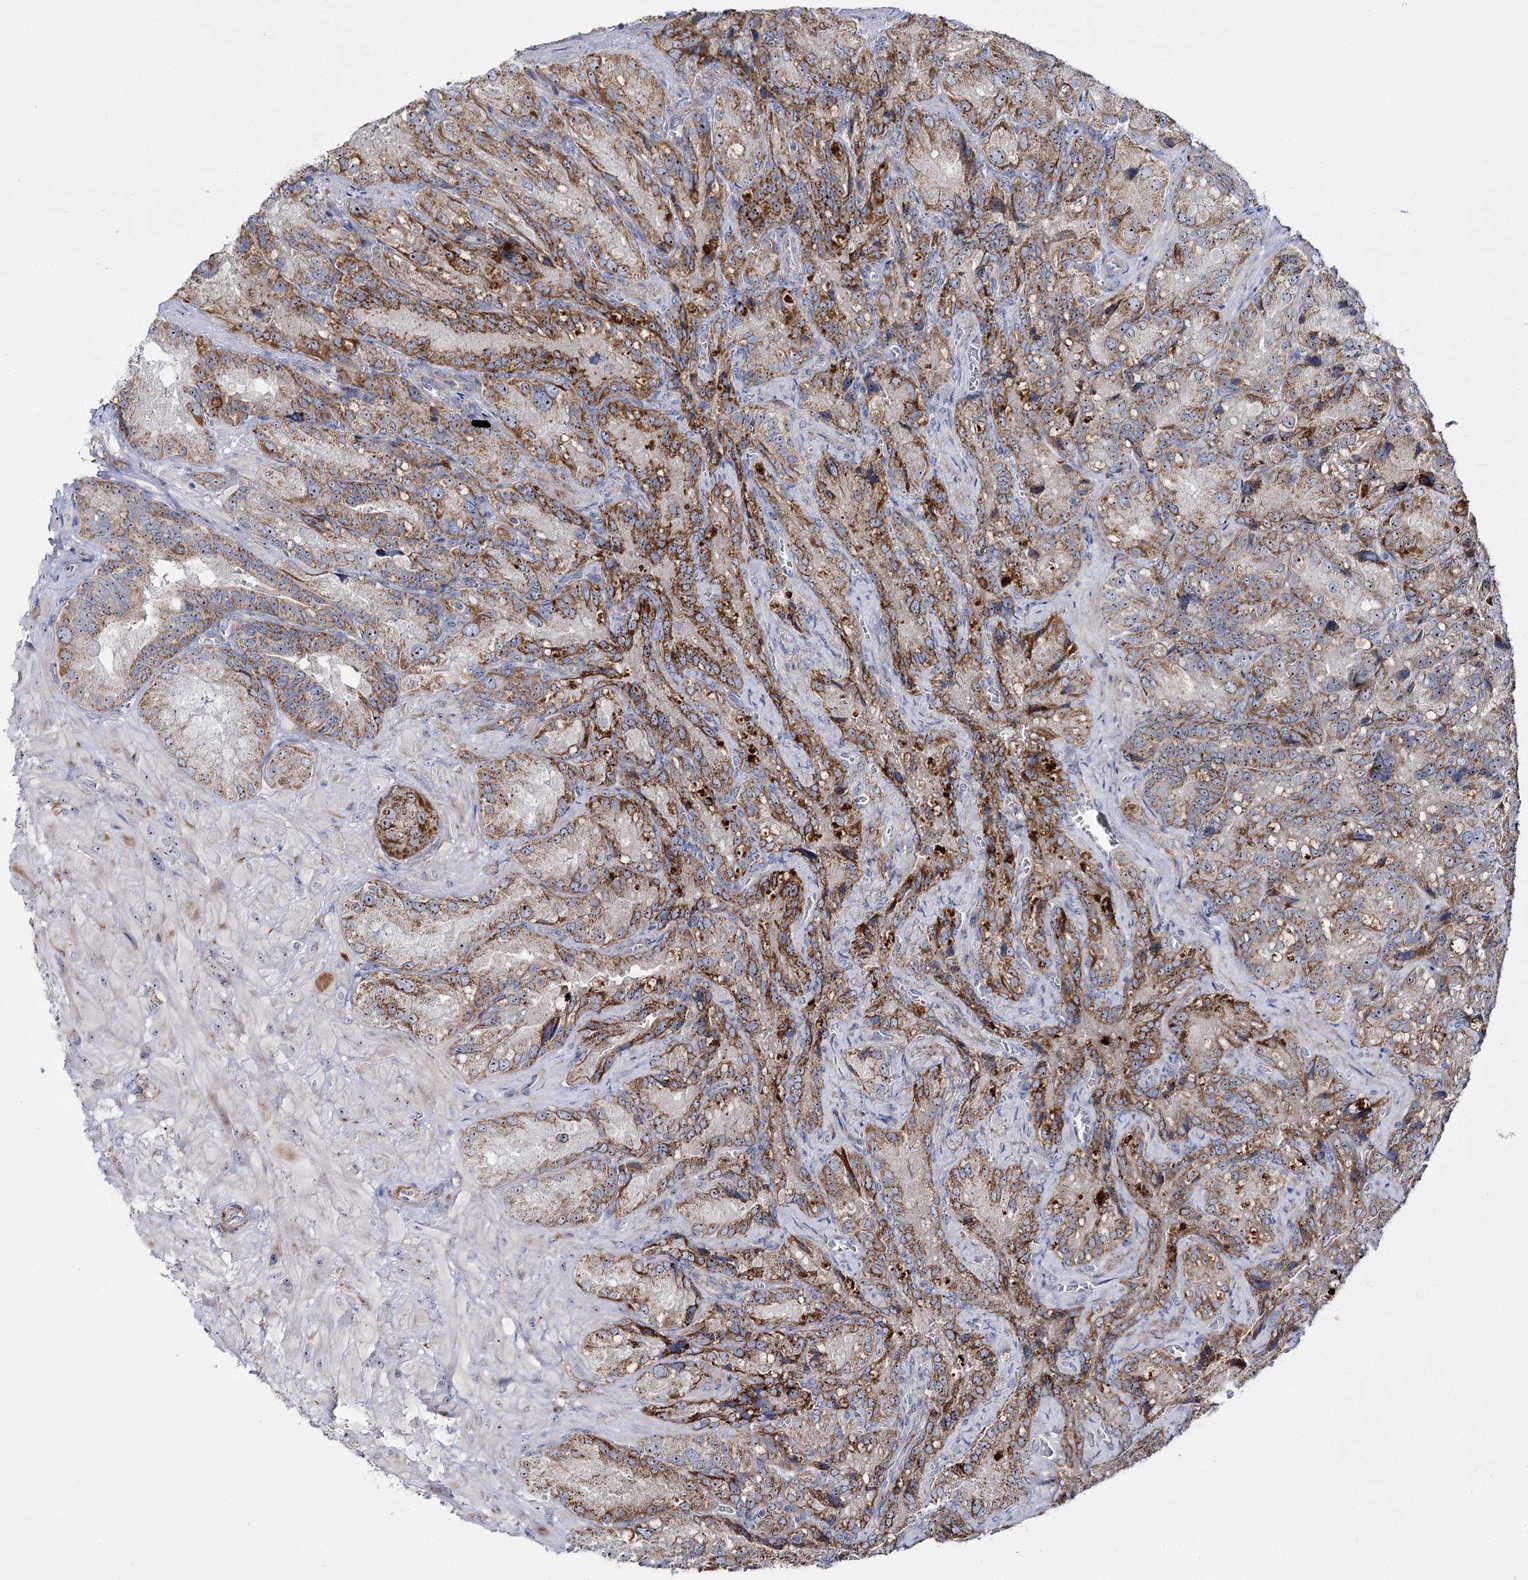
{"staining": {"intensity": "moderate", "quantity": ">75%", "location": "cytoplasmic/membranous,nuclear"}, "tissue": "seminal vesicle", "cell_type": "Glandular cells", "image_type": "normal", "snomed": [{"axis": "morphology", "description": "Normal tissue, NOS"}, {"axis": "topography", "description": "Seminal veicle"}], "caption": "IHC photomicrograph of normal seminal vesicle: seminal vesicle stained using IHC exhibits medium levels of moderate protein expression localized specifically in the cytoplasmic/membranous,nuclear of glandular cells, appearing as a cytoplasmic/membranous,nuclear brown color.", "gene": "SUOX", "patient": {"sex": "male", "age": 62}}